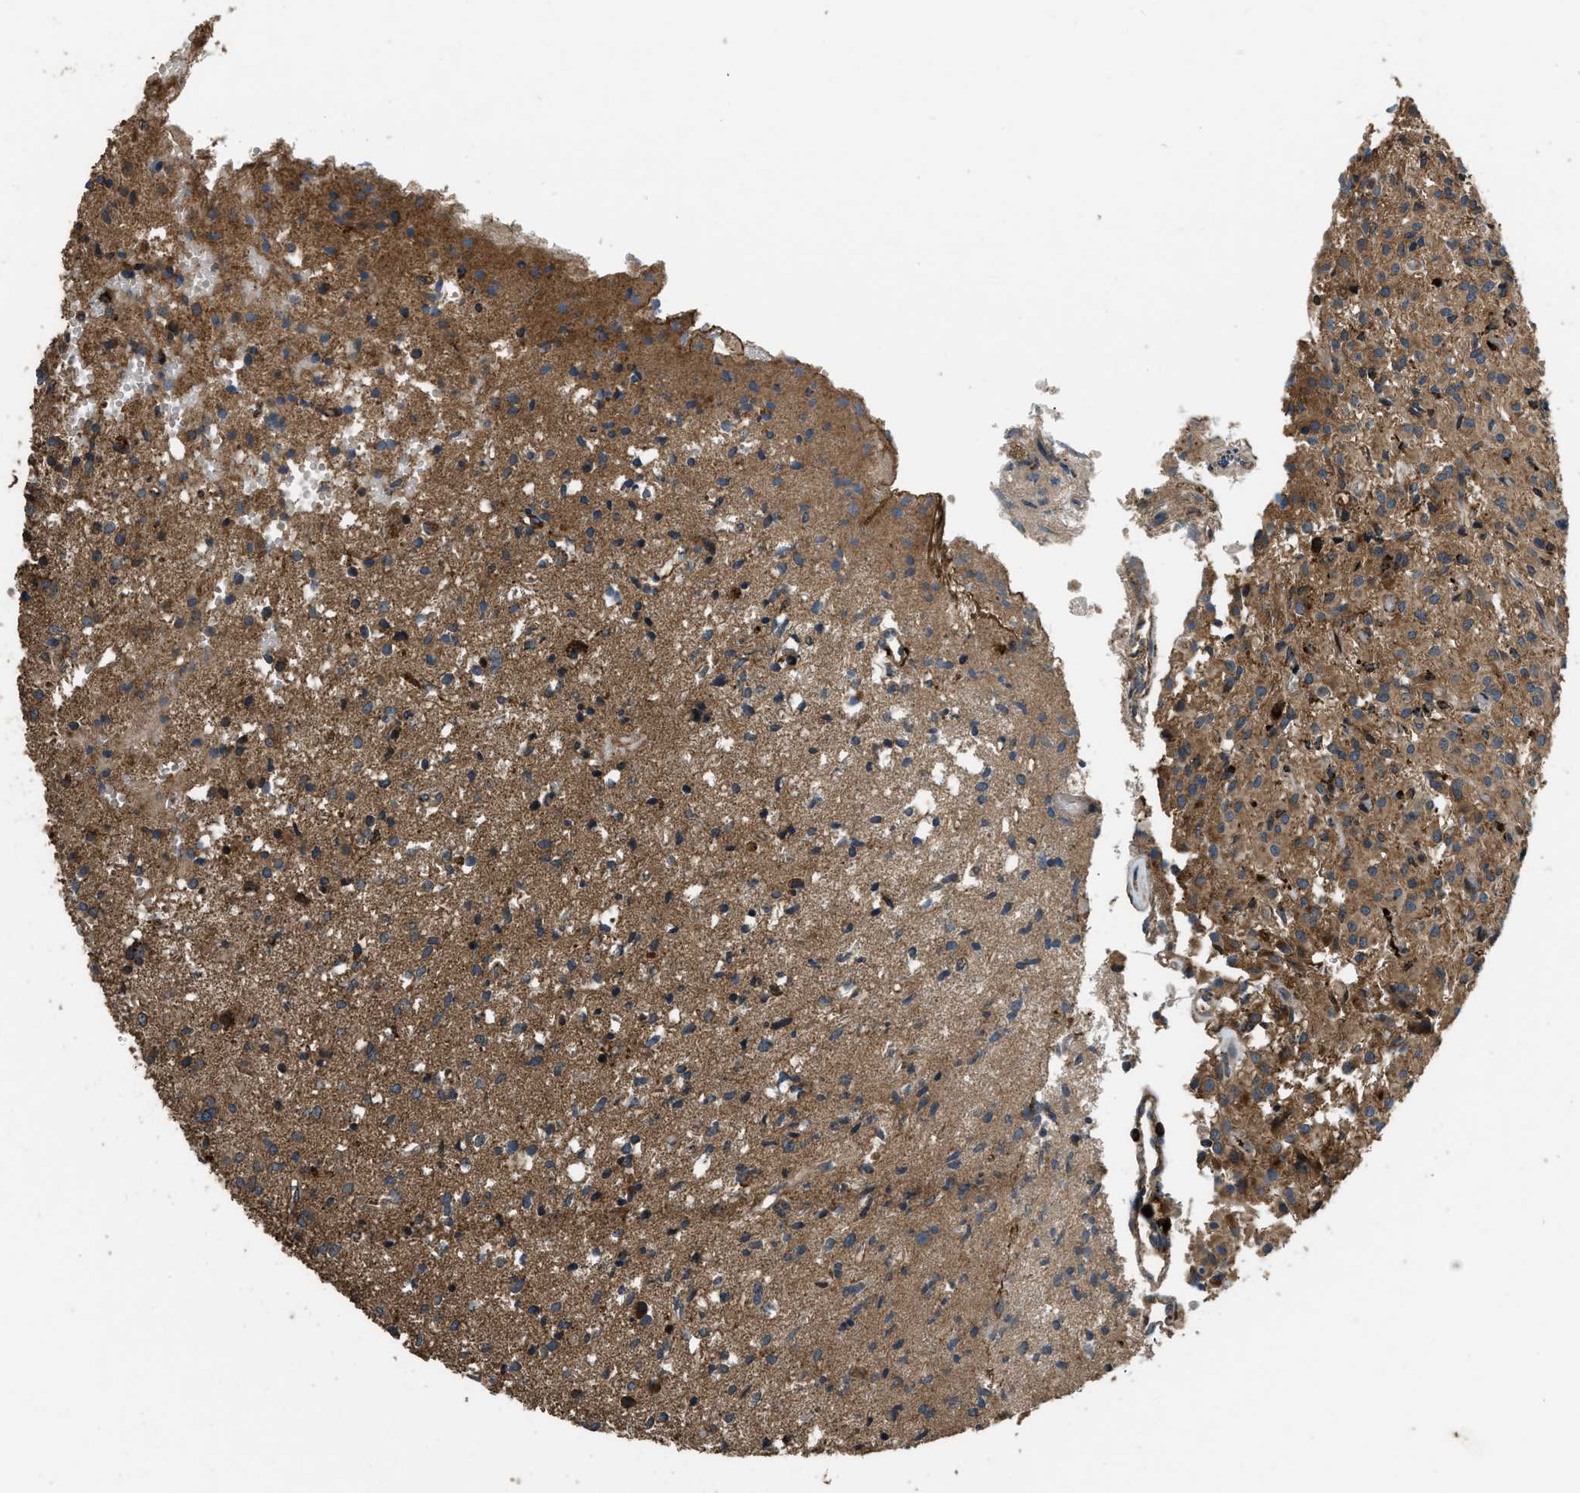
{"staining": {"intensity": "moderate", "quantity": "25%-75%", "location": "cytoplasmic/membranous"}, "tissue": "glioma", "cell_type": "Tumor cells", "image_type": "cancer", "snomed": [{"axis": "morphology", "description": "Glioma, malignant, High grade"}, {"axis": "topography", "description": "Brain"}], "caption": "A brown stain labels moderate cytoplasmic/membranous staining of a protein in human malignant glioma (high-grade) tumor cells.", "gene": "GGH", "patient": {"sex": "female", "age": 59}}